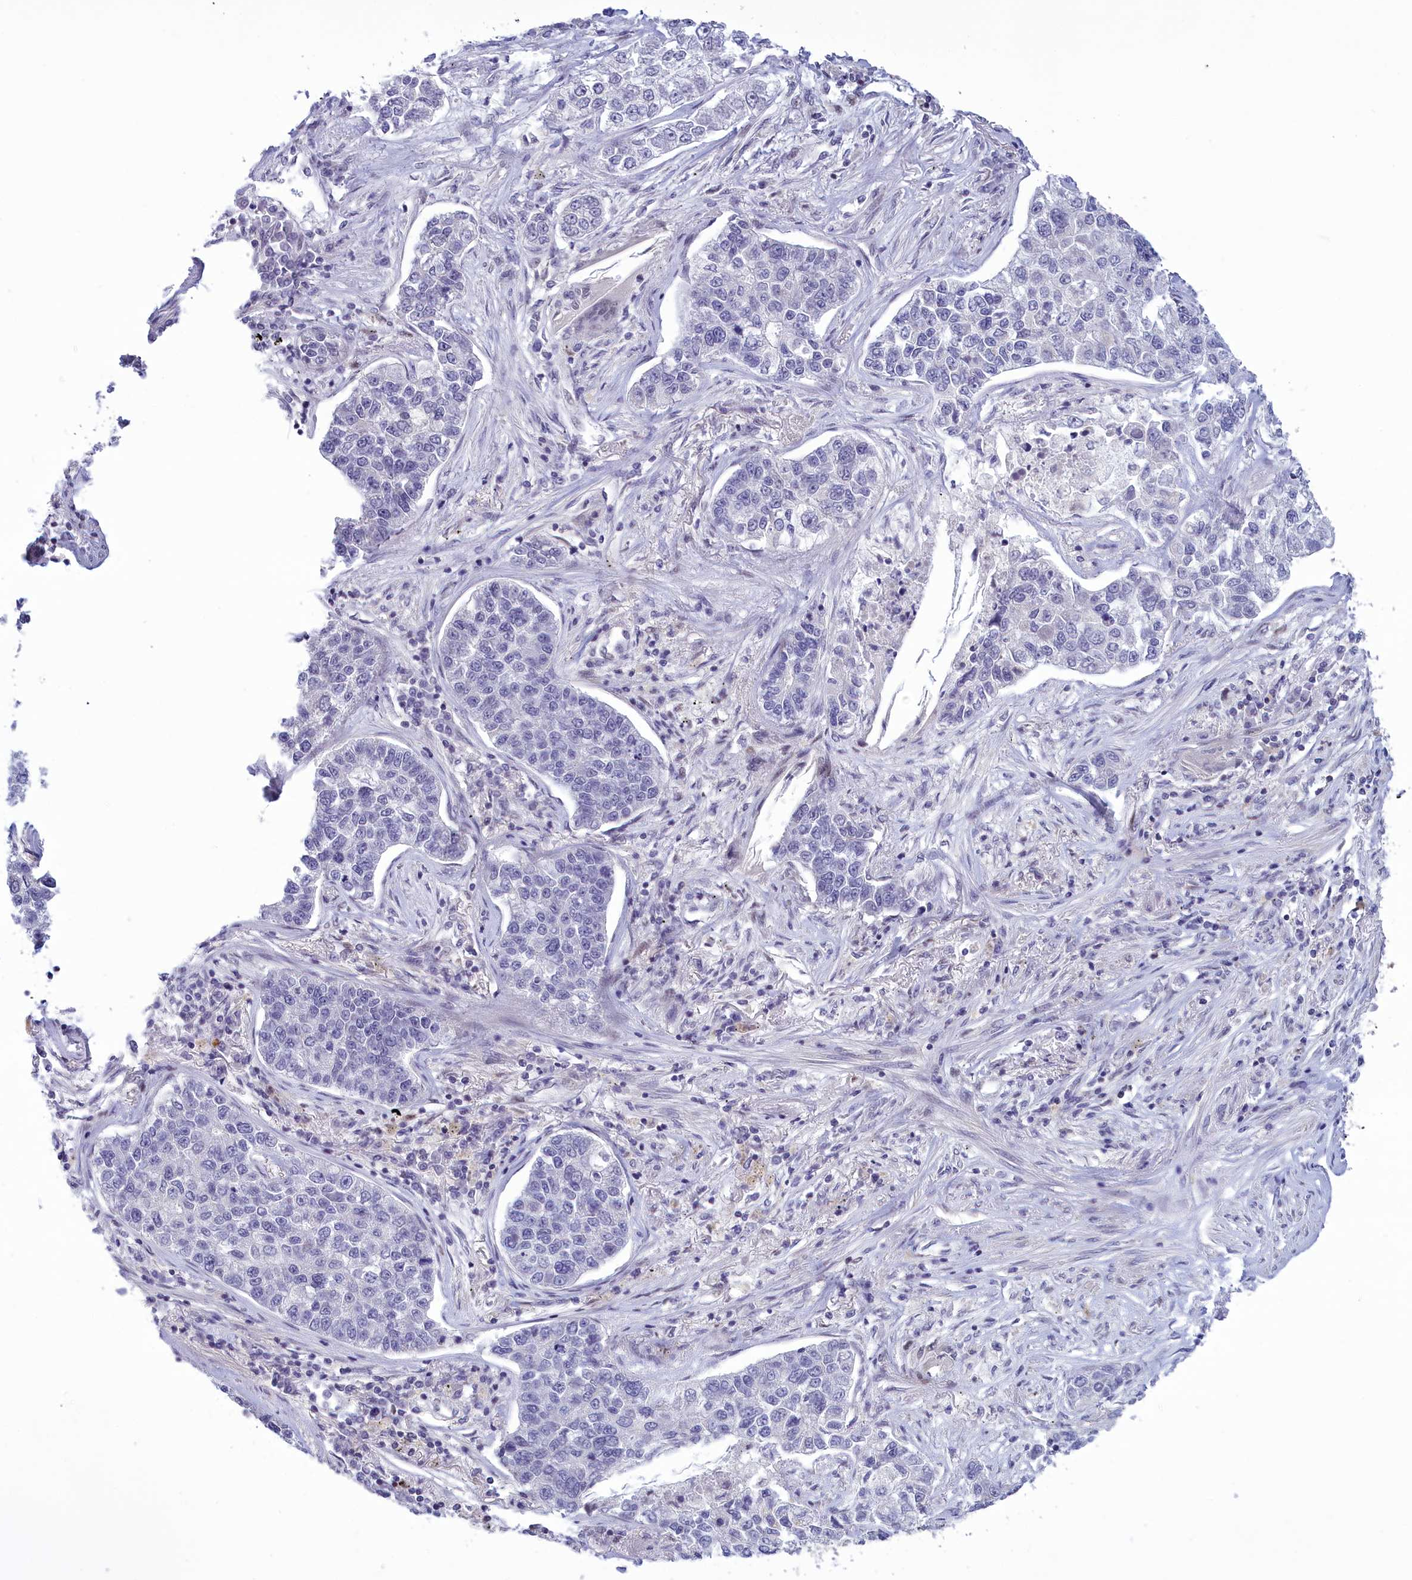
{"staining": {"intensity": "negative", "quantity": "none", "location": "none"}, "tissue": "lung cancer", "cell_type": "Tumor cells", "image_type": "cancer", "snomed": [{"axis": "morphology", "description": "Adenocarcinoma, NOS"}, {"axis": "topography", "description": "Lung"}], "caption": "Tumor cells are negative for protein expression in human lung cancer (adenocarcinoma). Brightfield microscopy of IHC stained with DAB (3,3'-diaminobenzidine) (brown) and hematoxylin (blue), captured at high magnification.", "gene": "CORO2A", "patient": {"sex": "male", "age": 49}}